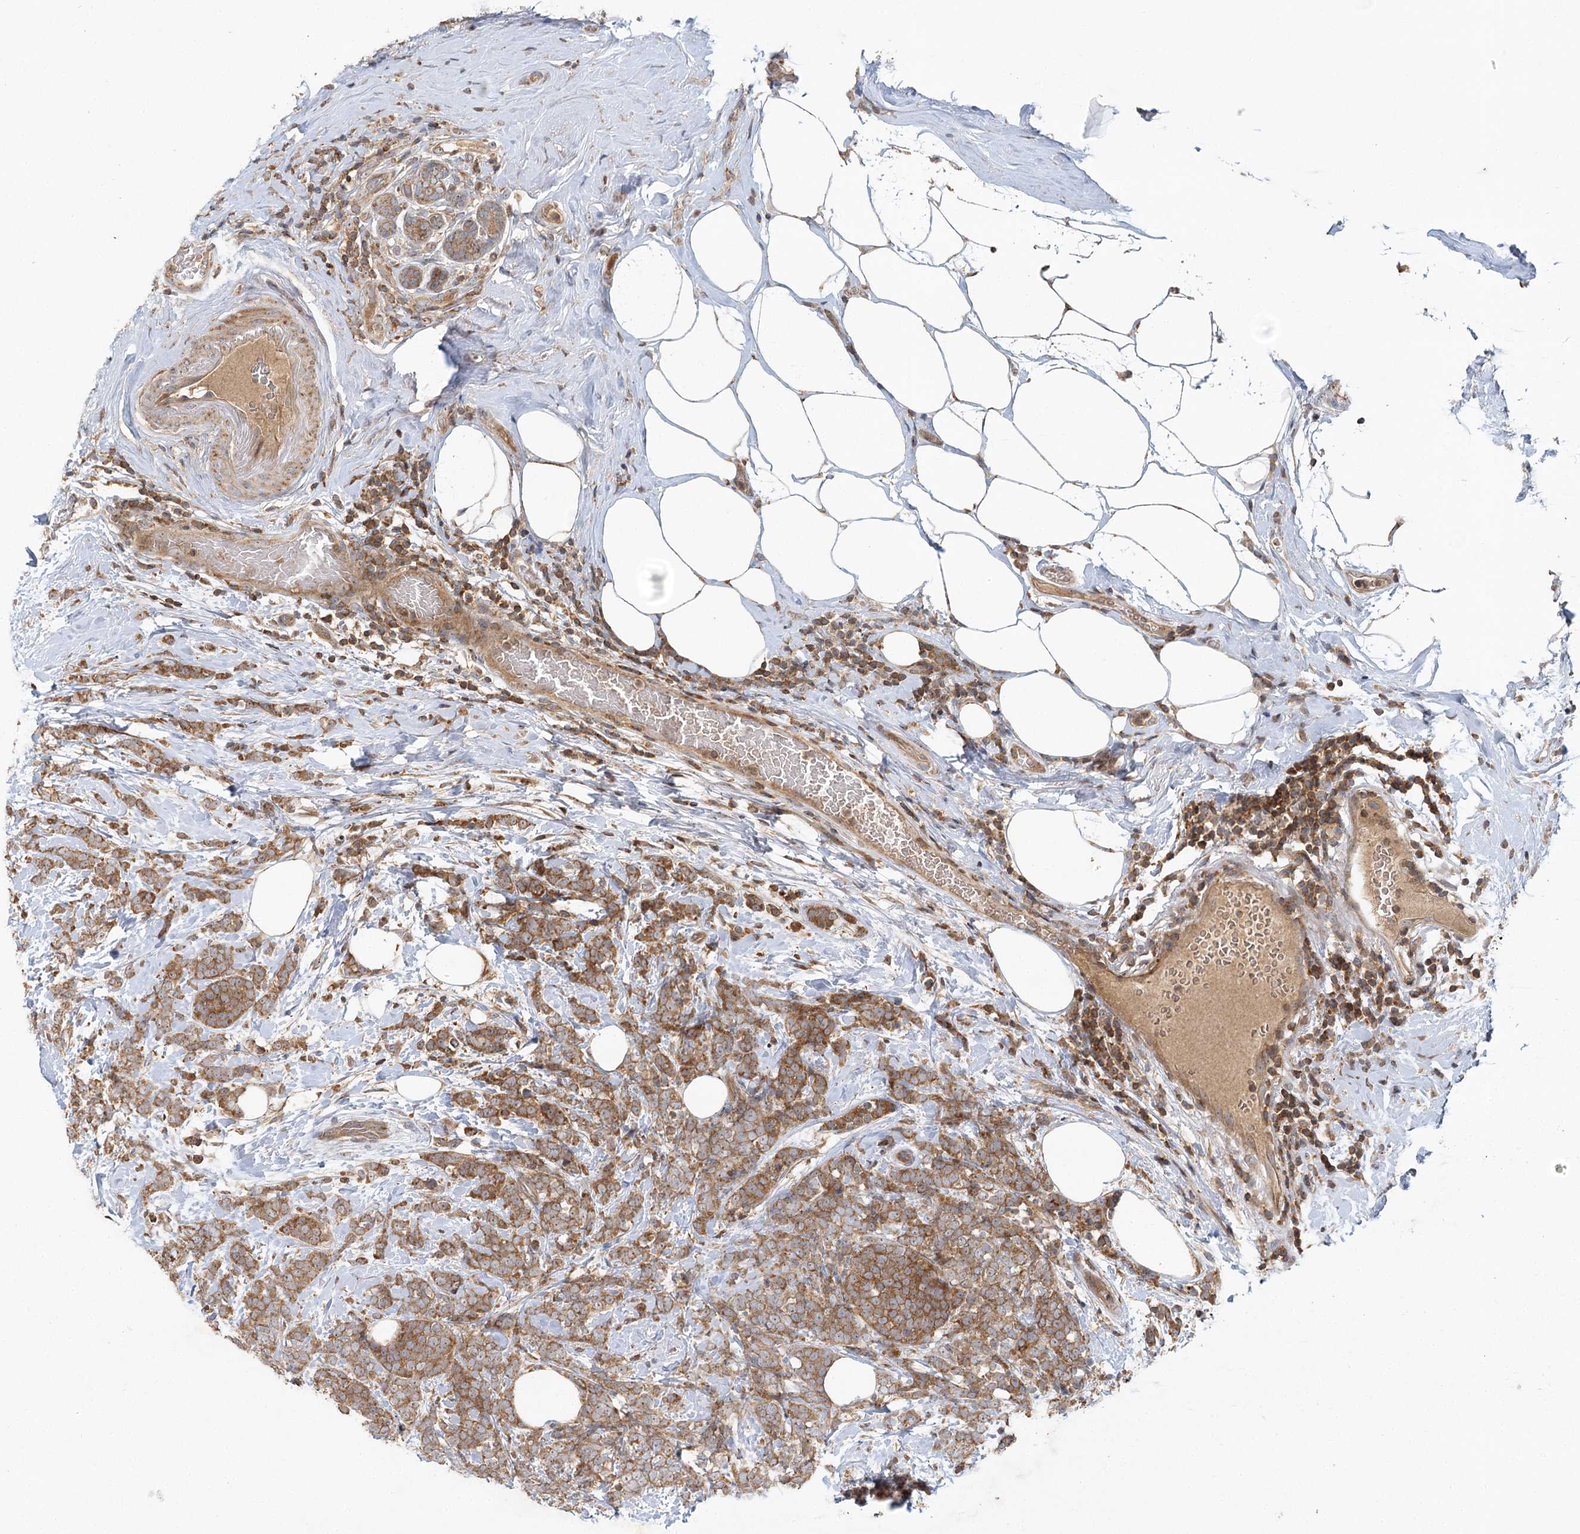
{"staining": {"intensity": "moderate", "quantity": ">75%", "location": "cytoplasmic/membranous,nuclear"}, "tissue": "breast cancer", "cell_type": "Tumor cells", "image_type": "cancer", "snomed": [{"axis": "morphology", "description": "Lobular carcinoma"}, {"axis": "topography", "description": "Breast"}], "caption": "Breast cancer was stained to show a protein in brown. There is medium levels of moderate cytoplasmic/membranous and nuclear staining in approximately >75% of tumor cells.", "gene": "RAPGEF6", "patient": {"sex": "female", "age": 58}}